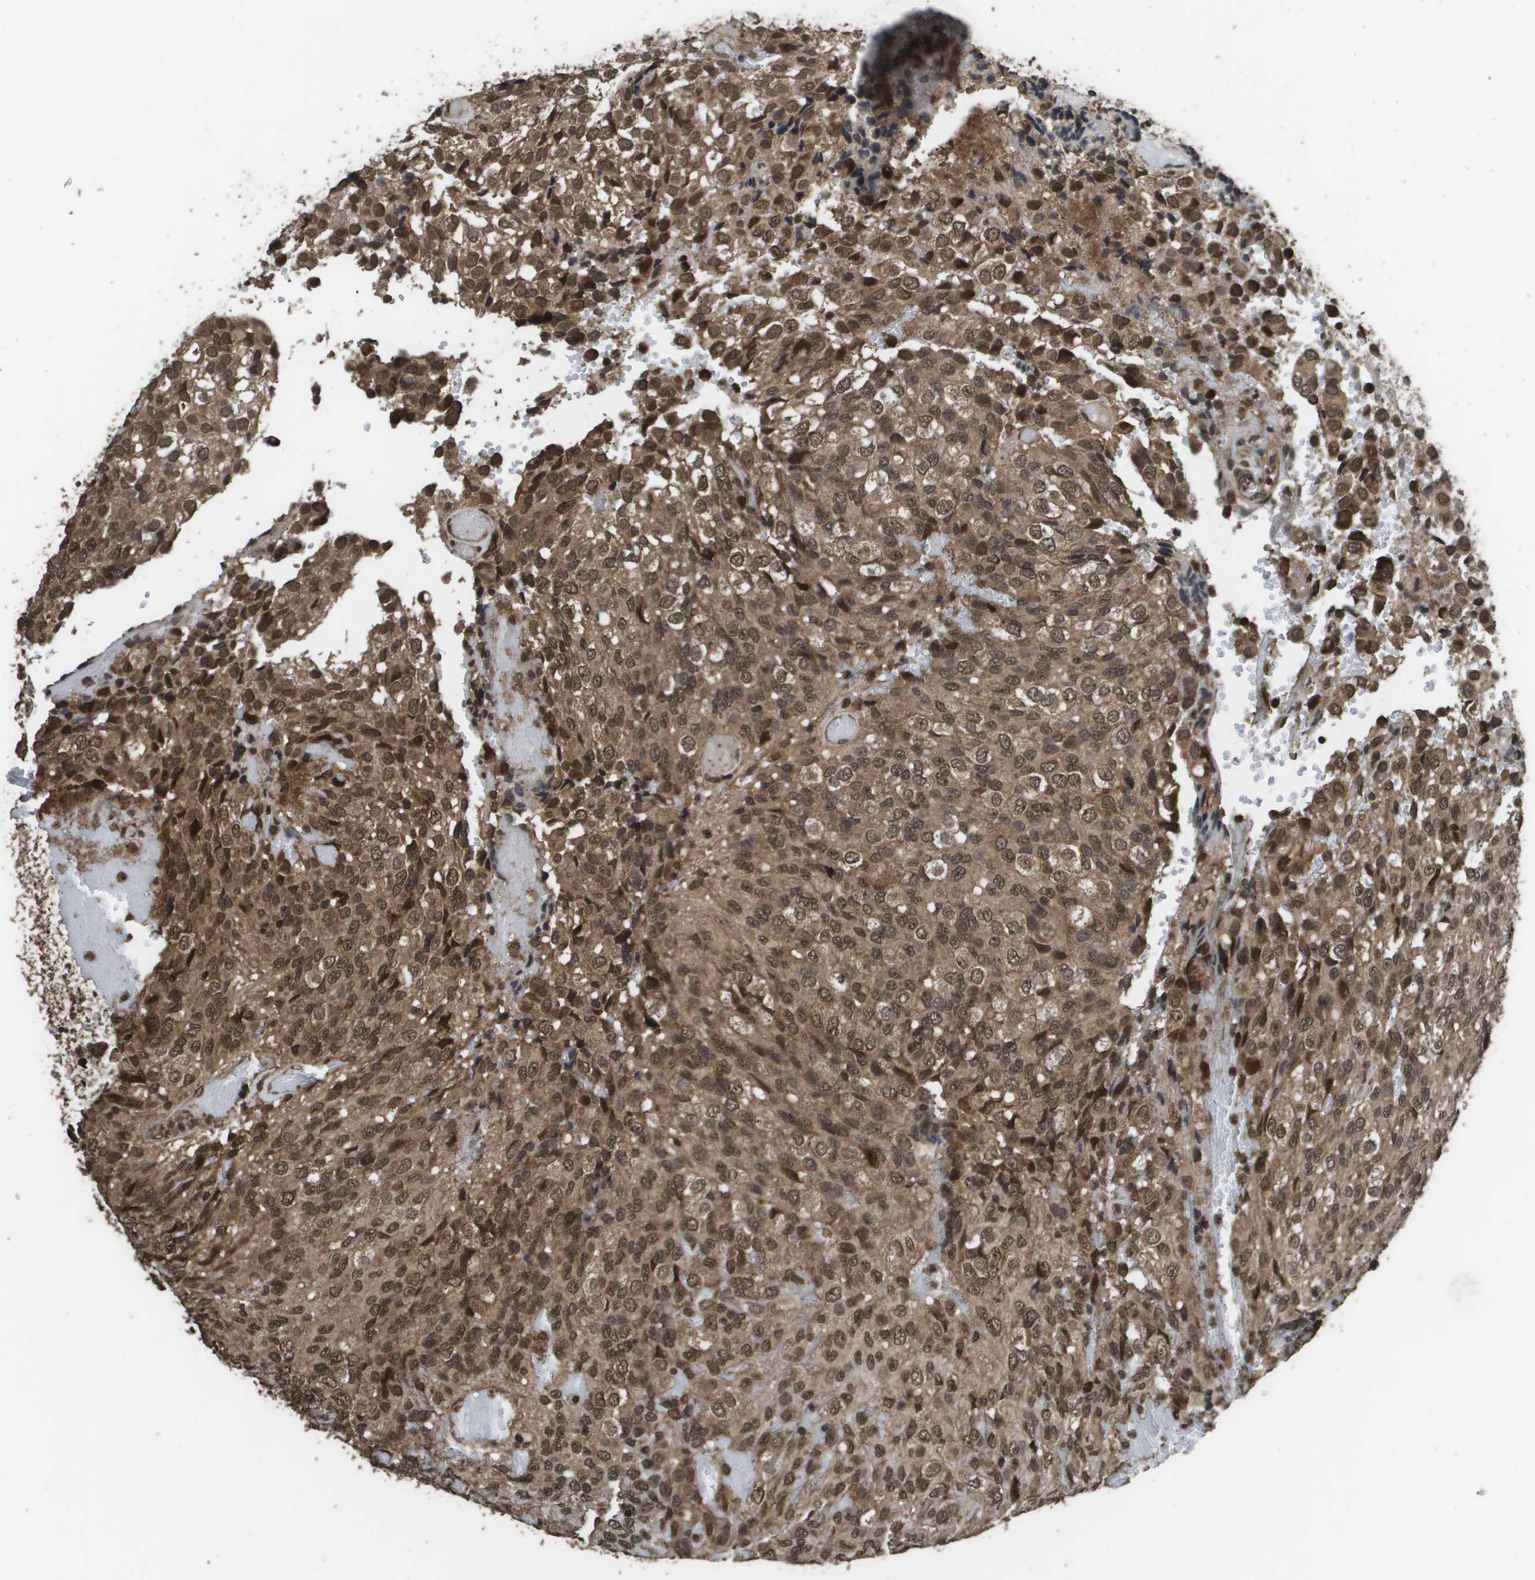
{"staining": {"intensity": "strong", "quantity": ">75%", "location": "cytoplasmic/membranous,nuclear"}, "tissue": "glioma", "cell_type": "Tumor cells", "image_type": "cancer", "snomed": [{"axis": "morphology", "description": "Glioma, malignant, High grade"}, {"axis": "topography", "description": "Brain"}], "caption": "Malignant glioma (high-grade) stained for a protein (brown) demonstrates strong cytoplasmic/membranous and nuclear positive staining in approximately >75% of tumor cells.", "gene": "AXIN2", "patient": {"sex": "male", "age": 32}}